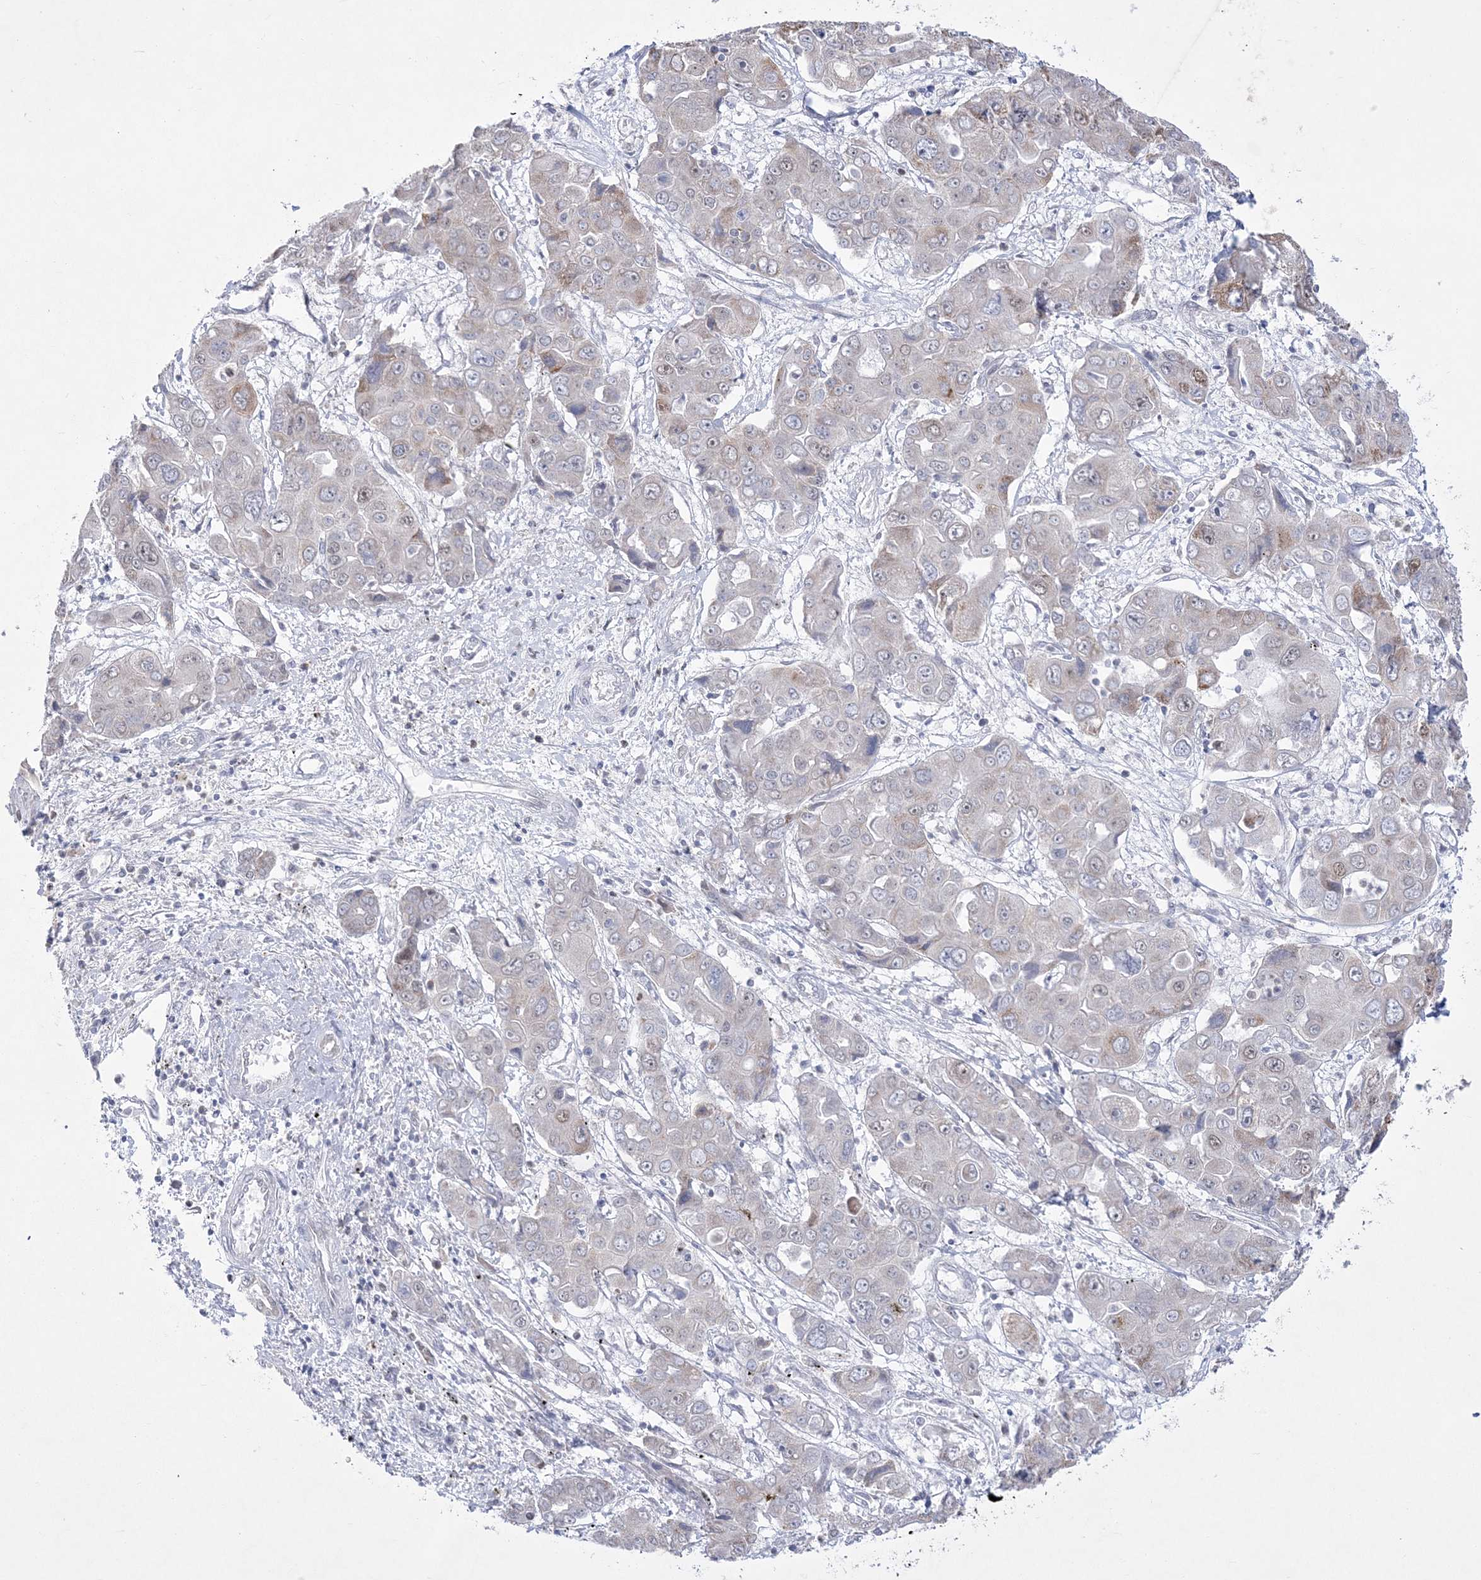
{"staining": {"intensity": "weak", "quantity": "<25%", "location": "cytoplasmic/membranous"}, "tissue": "liver cancer", "cell_type": "Tumor cells", "image_type": "cancer", "snomed": [{"axis": "morphology", "description": "Cholangiocarcinoma"}, {"axis": "topography", "description": "Liver"}], "caption": "This is an immunohistochemistry (IHC) histopathology image of cholangiocarcinoma (liver). There is no staining in tumor cells.", "gene": "WDR27", "patient": {"sex": "male", "age": 67}}